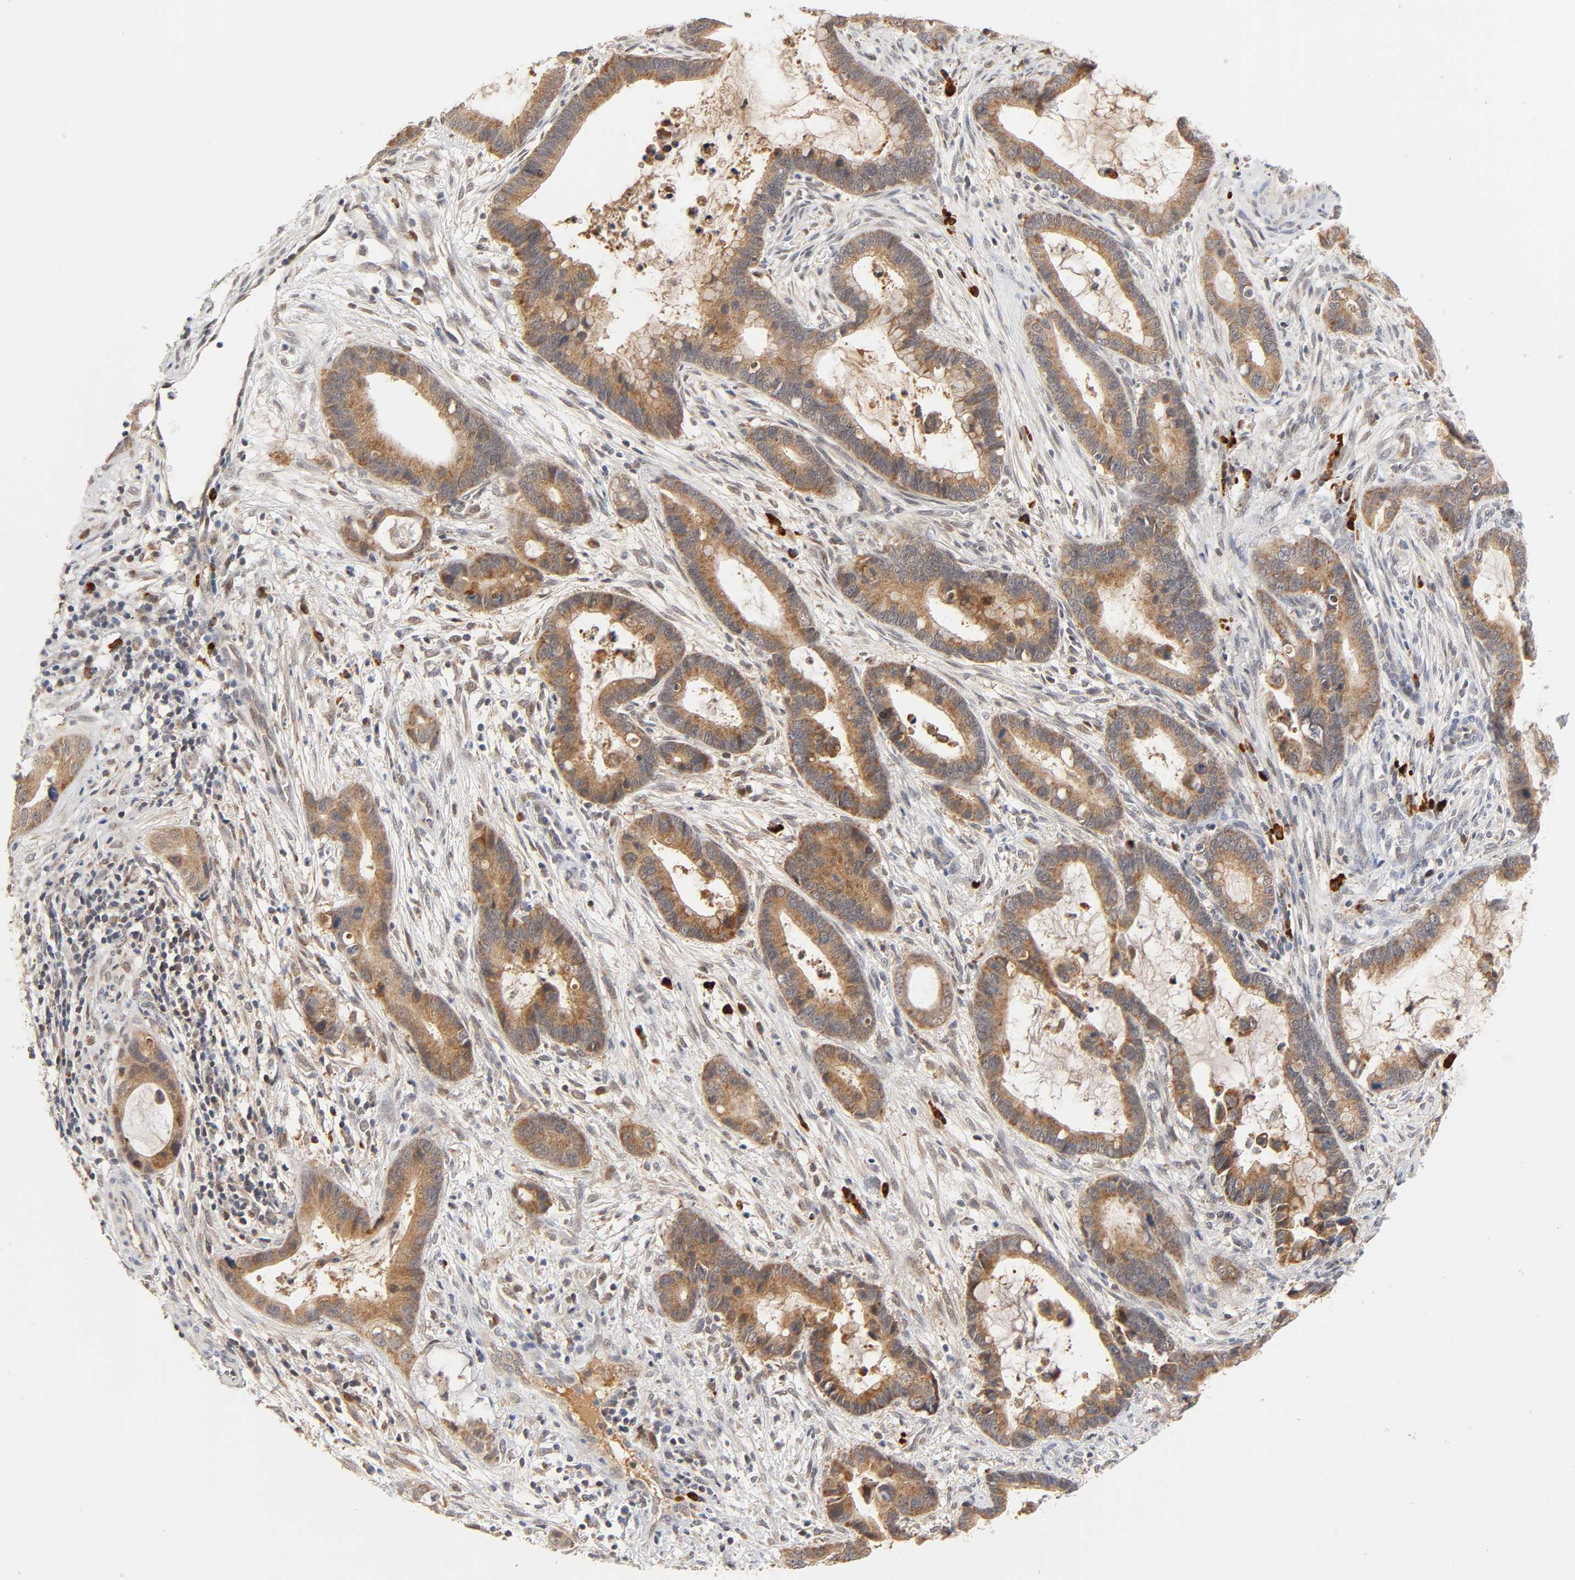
{"staining": {"intensity": "strong", "quantity": ">75%", "location": "cytoplasmic/membranous,nuclear"}, "tissue": "cervical cancer", "cell_type": "Tumor cells", "image_type": "cancer", "snomed": [{"axis": "morphology", "description": "Adenocarcinoma, NOS"}, {"axis": "topography", "description": "Cervix"}], "caption": "Immunohistochemistry (DAB) staining of human cervical adenocarcinoma demonstrates strong cytoplasmic/membranous and nuclear protein positivity in approximately >75% of tumor cells. (DAB (3,3'-diaminobenzidine) IHC with brightfield microscopy, high magnification).", "gene": "GSTZ1", "patient": {"sex": "female", "age": 44}}